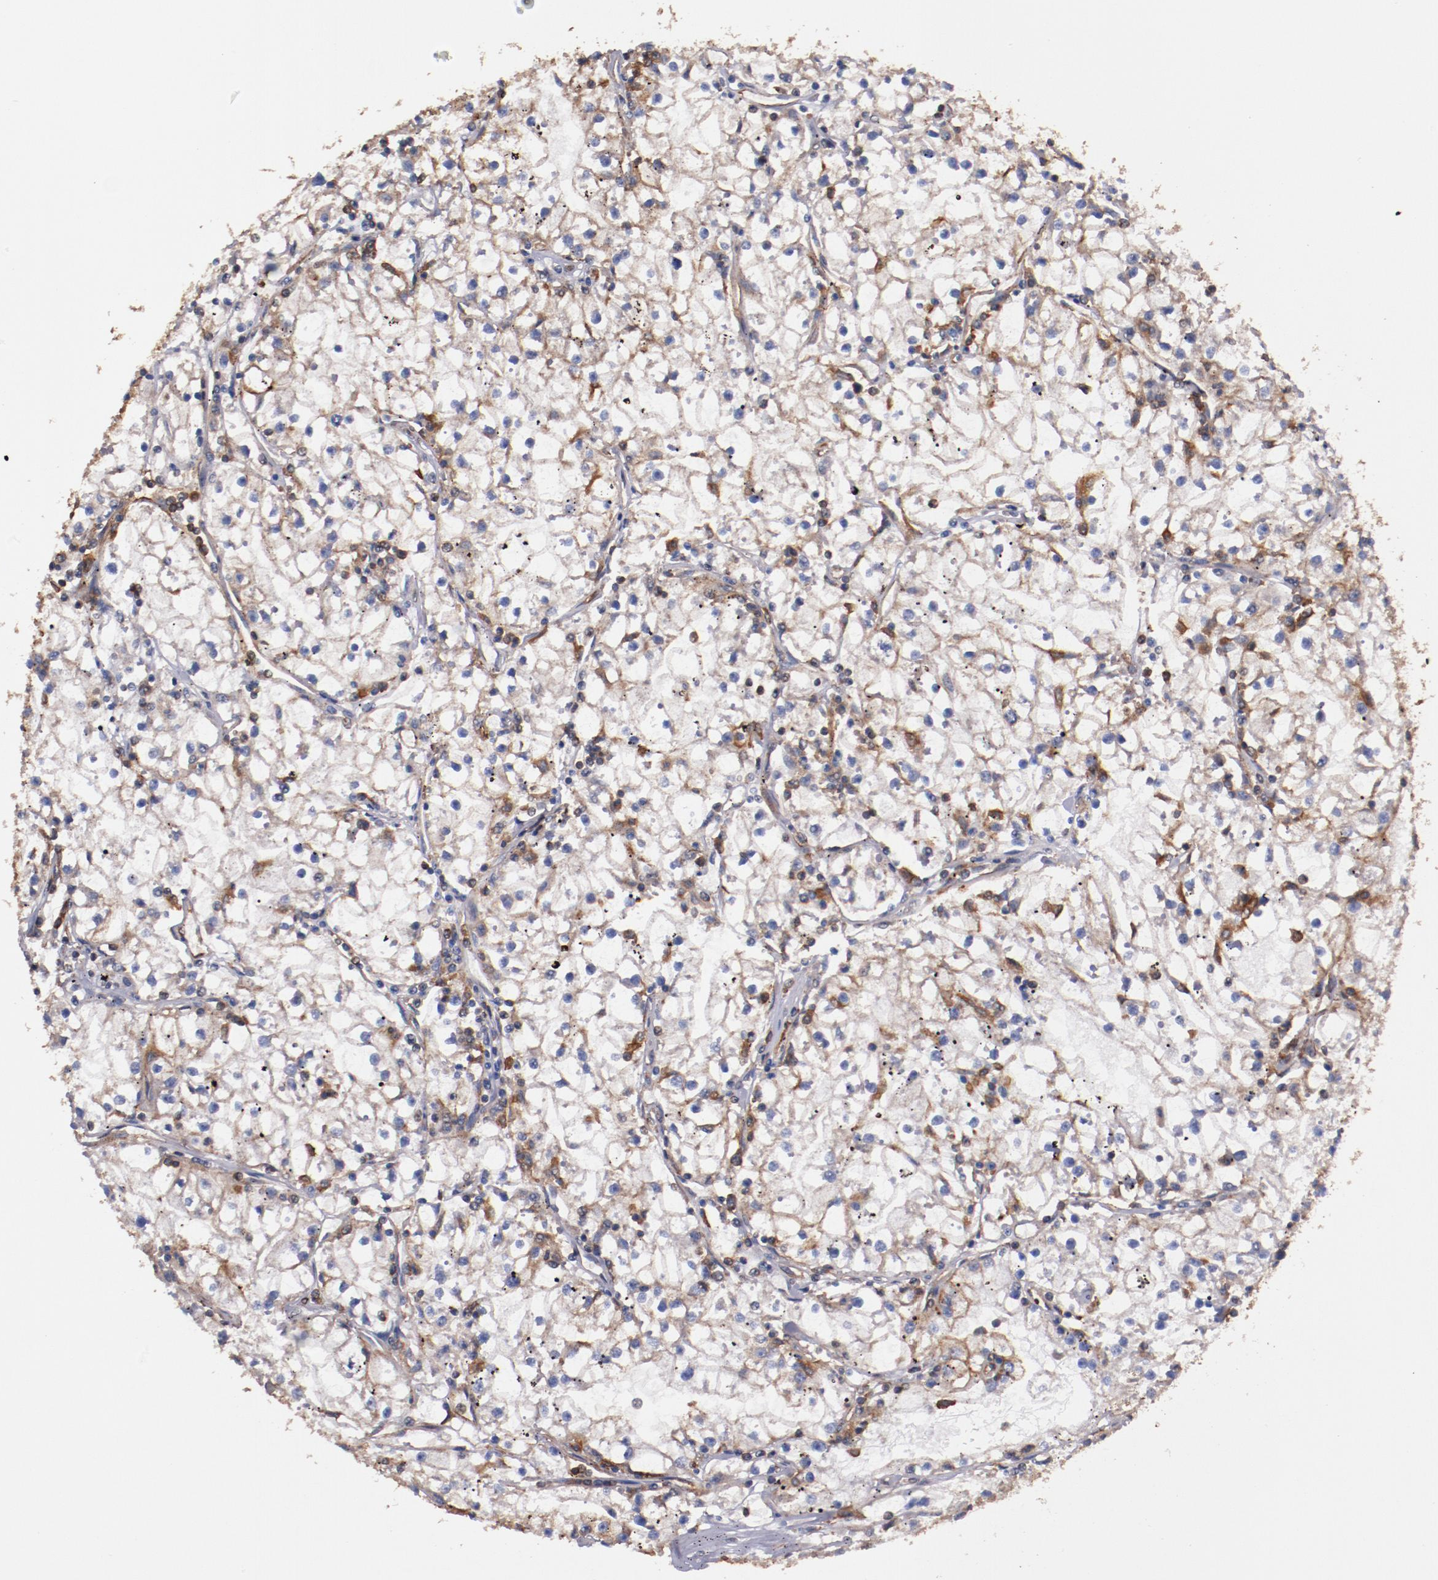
{"staining": {"intensity": "strong", "quantity": ">75%", "location": "cytoplasmic/membranous"}, "tissue": "renal cancer", "cell_type": "Tumor cells", "image_type": "cancer", "snomed": [{"axis": "morphology", "description": "Adenocarcinoma, NOS"}, {"axis": "topography", "description": "Kidney"}], "caption": "An immunohistochemistry (IHC) micrograph of tumor tissue is shown. Protein staining in brown shows strong cytoplasmic/membranous positivity in renal adenocarcinoma within tumor cells.", "gene": "TMOD3", "patient": {"sex": "male", "age": 56}}